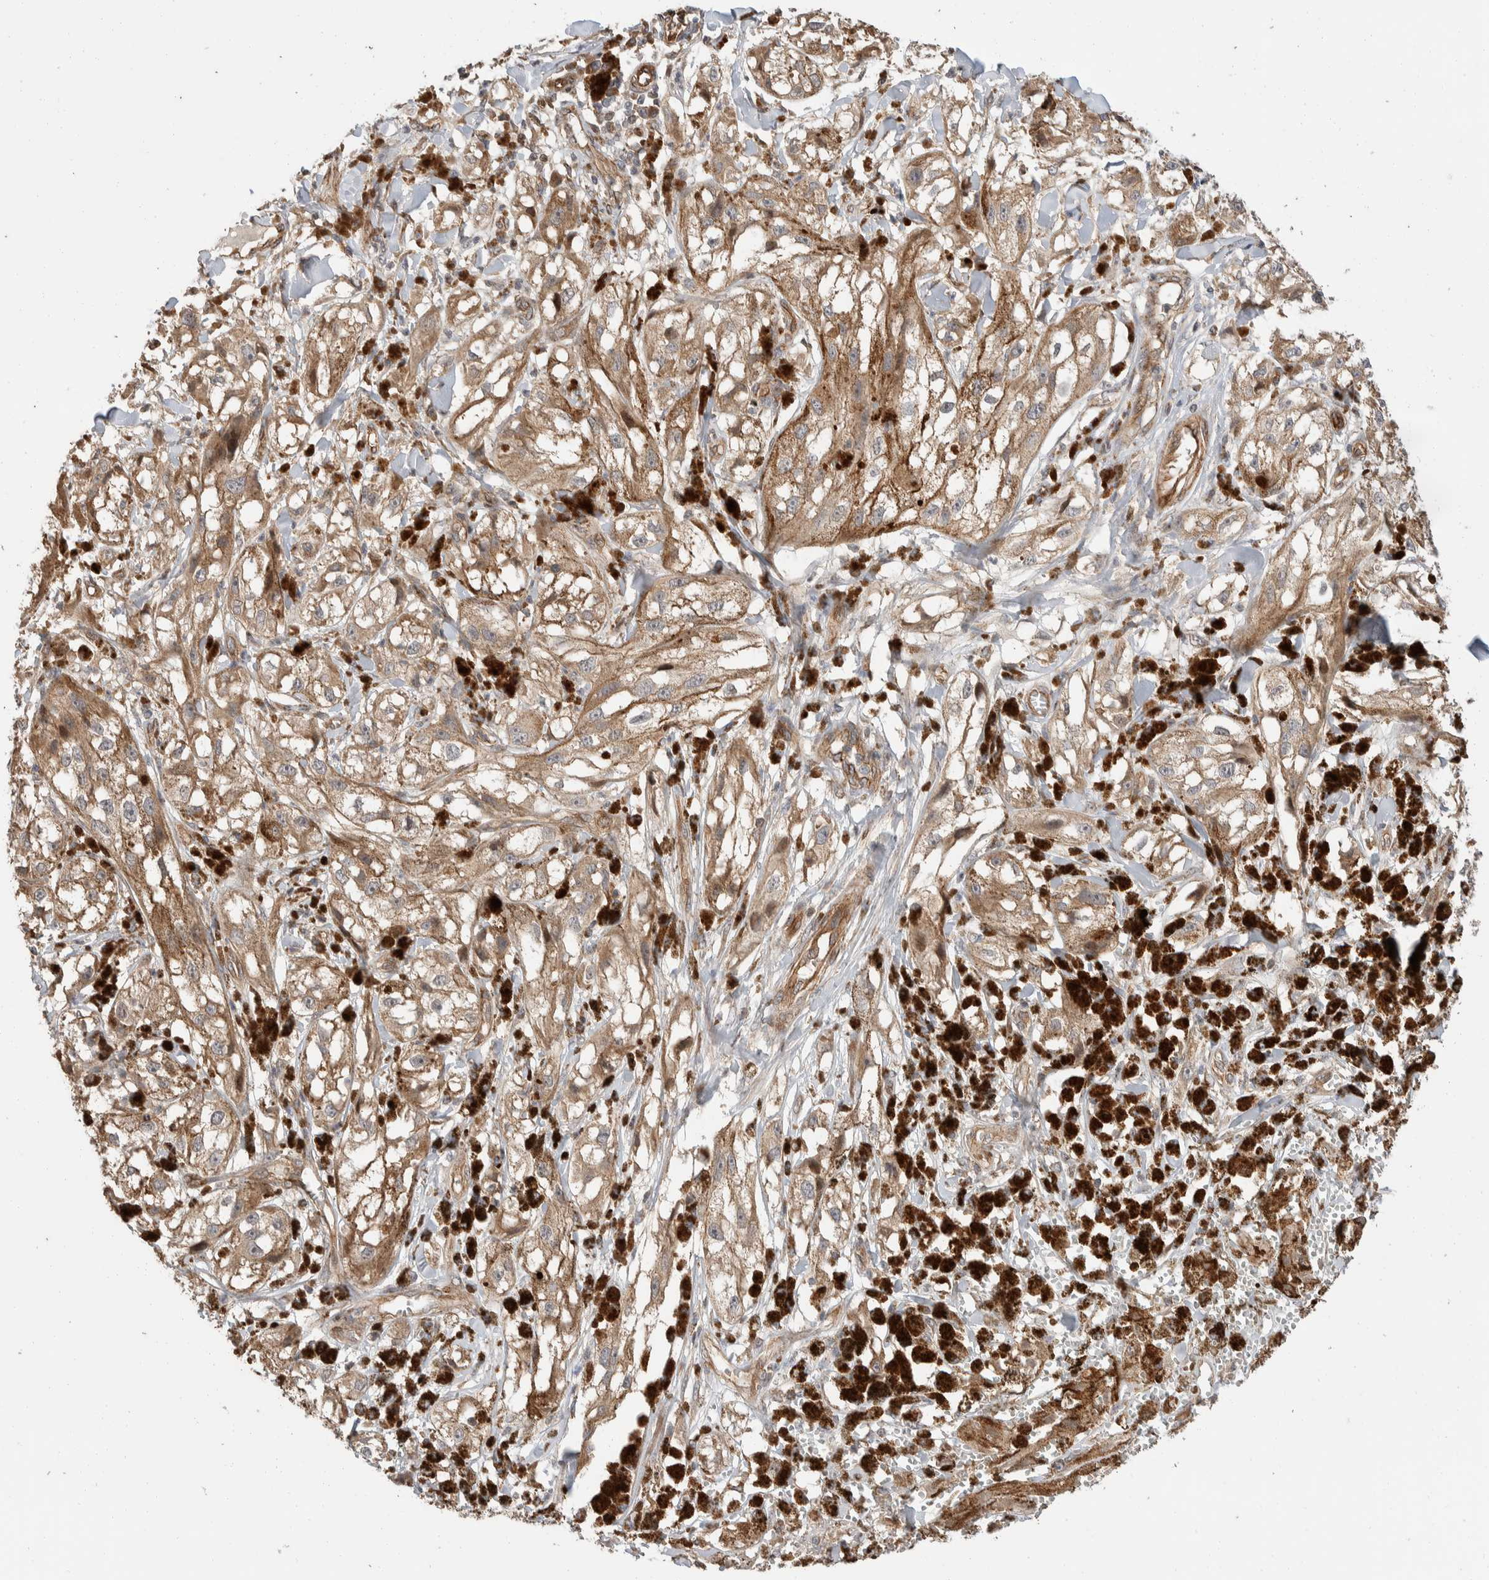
{"staining": {"intensity": "weak", "quantity": ">75%", "location": "cytoplasmic/membranous"}, "tissue": "melanoma", "cell_type": "Tumor cells", "image_type": "cancer", "snomed": [{"axis": "morphology", "description": "Malignant melanoma, NOS"}, {"axis": "topography", "description": "Skin"}], "caption": "Protein staining by immunohistochemistry (IHC) shows weak cytoplasmic/membranous staining in approximately >75% of tumor cells in melanoma.", "gene": "ERC1", "patient": {"sex": "male", "age": 88}}